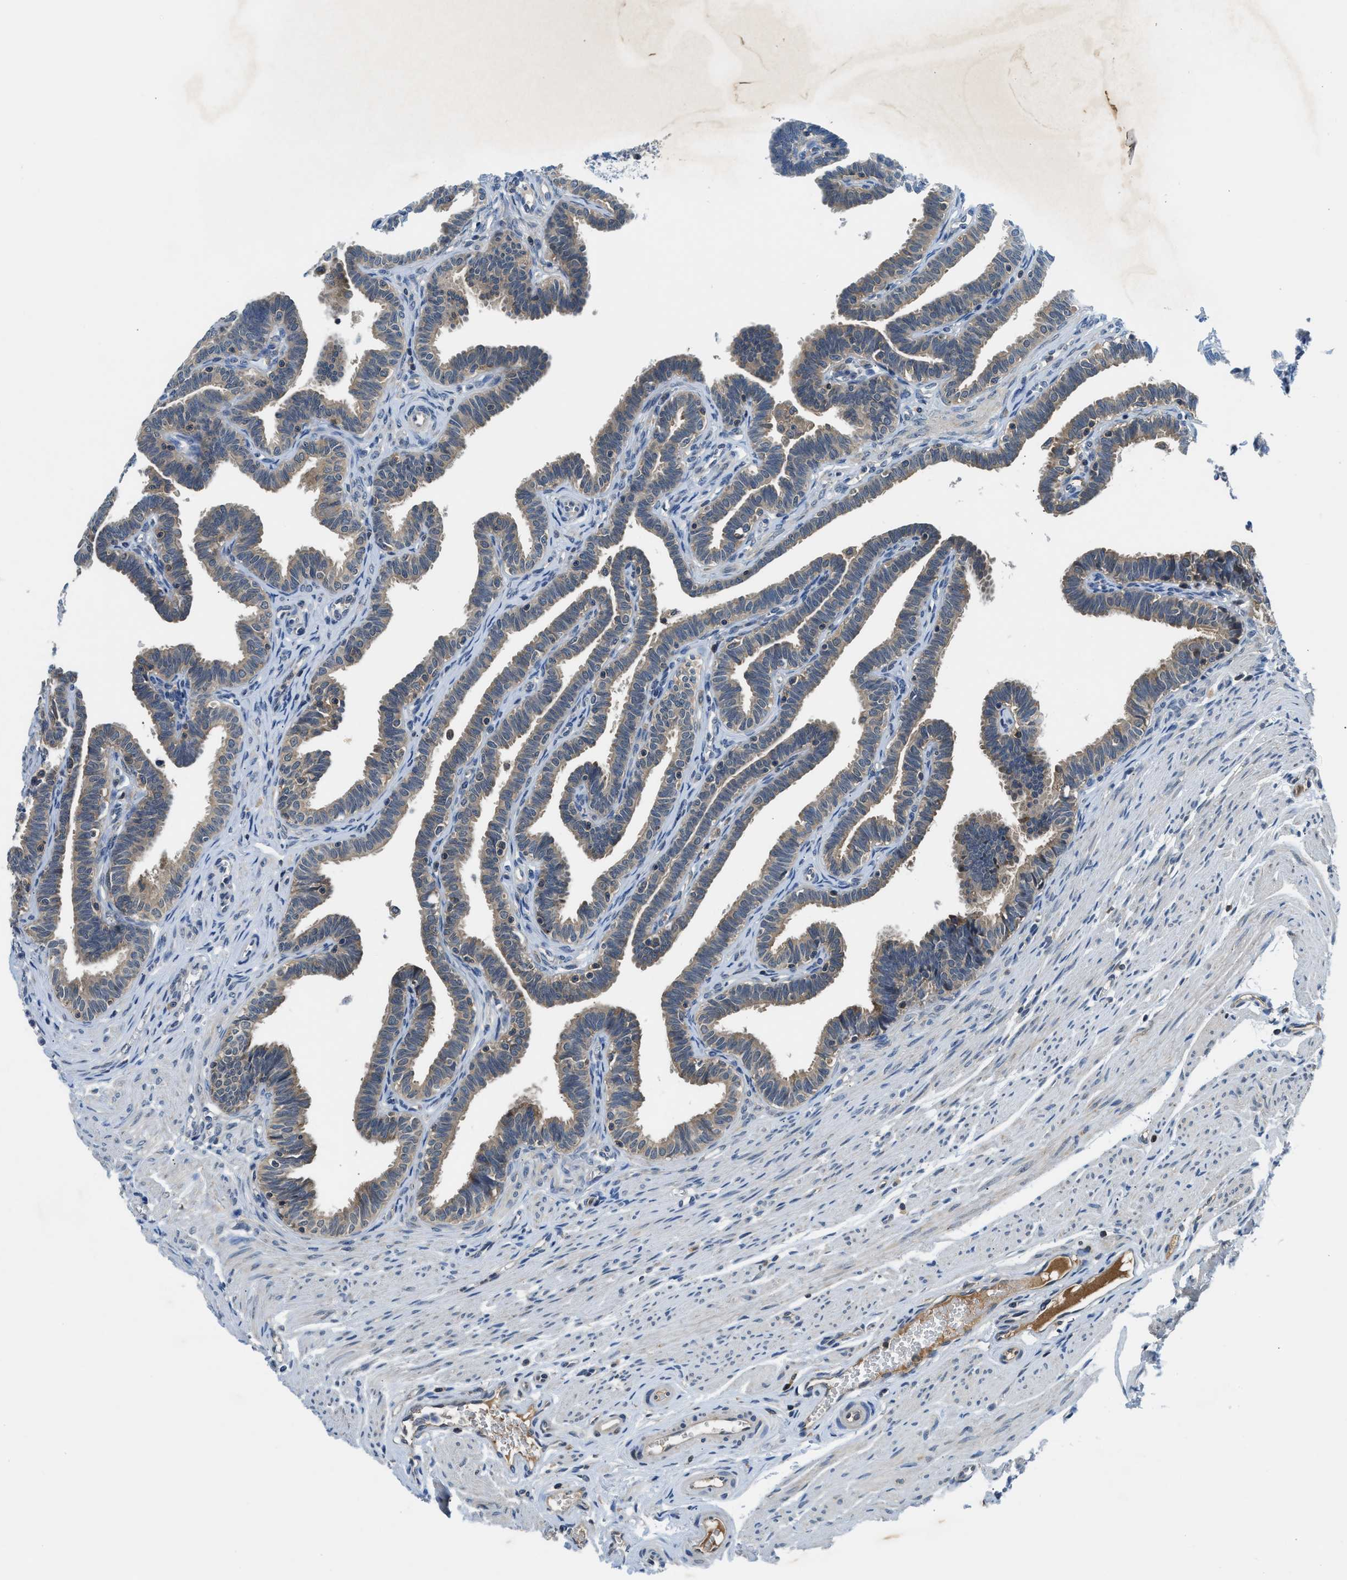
{"staining": {"intensity": "weak", "quantity": "<25%", "location": "cytoplasmic/membranous"}, "tissue": "fallopian tube", "cell_type": "Glandular cells", "image_type": "normal", "snomed": [{"axis": "morphology", "description": "Normal tissue, NOS"}, {"axis": "topography", "description": "Fallopian tube"}, {"axis": "topography", "description": "Ovary"}], "caption": "This photomicrograph is of normal fallopian tube stained with immunohistochemistry (IHC) to label a protein in brown with the nuclei are counter-stained blue. There is no staining in glandular cells.", "gene": "PAFAH2", "patient": {"sex": "female", "age": 23}}